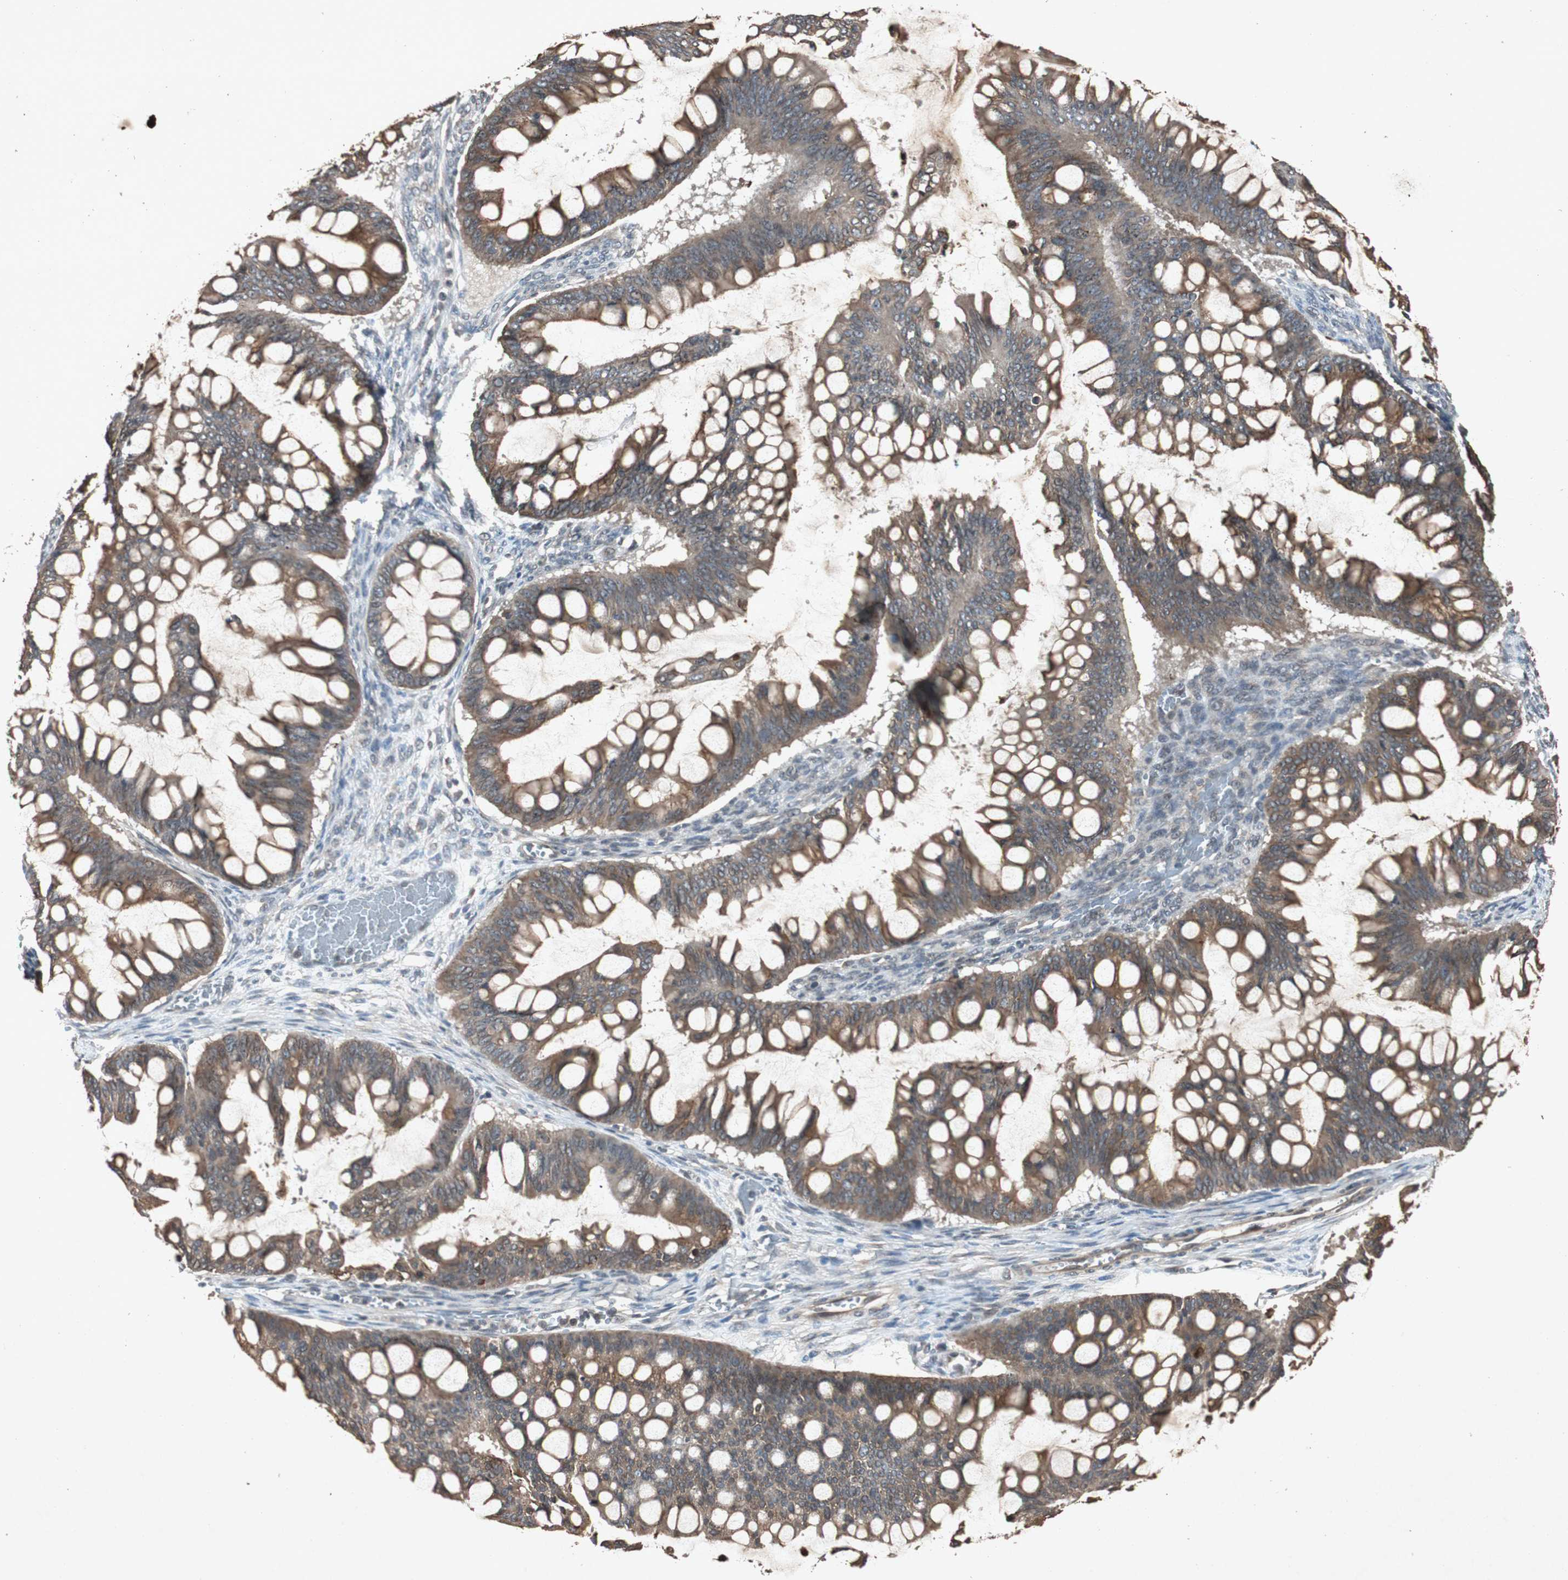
{"staining": {"intensity": "moderate", "quantity": ">75%", "location": "cytoplasmic/membranous"}, "tissue": "ovarian cancer", "cell_type": "Tumor cells", "image_type": "cancer", "snomed": [{"axis": "morphology", "description": "Cystadenocarcinoma, mucinous, NOS"}, {"axis": "topography", "description": "Ovary"}], "caption": "Immunohistochemical staining of ovarian cancer (mucinous cystadenocarcinoma) displays medium levels of moderate cytoplasmic/membranous expression in approximately >75% of tumor cells. Ihc stains the protein in brown and the nuclei are stained blue.", "gene": "SLIT2", "patient": {"sex": "female", "age": 73}}